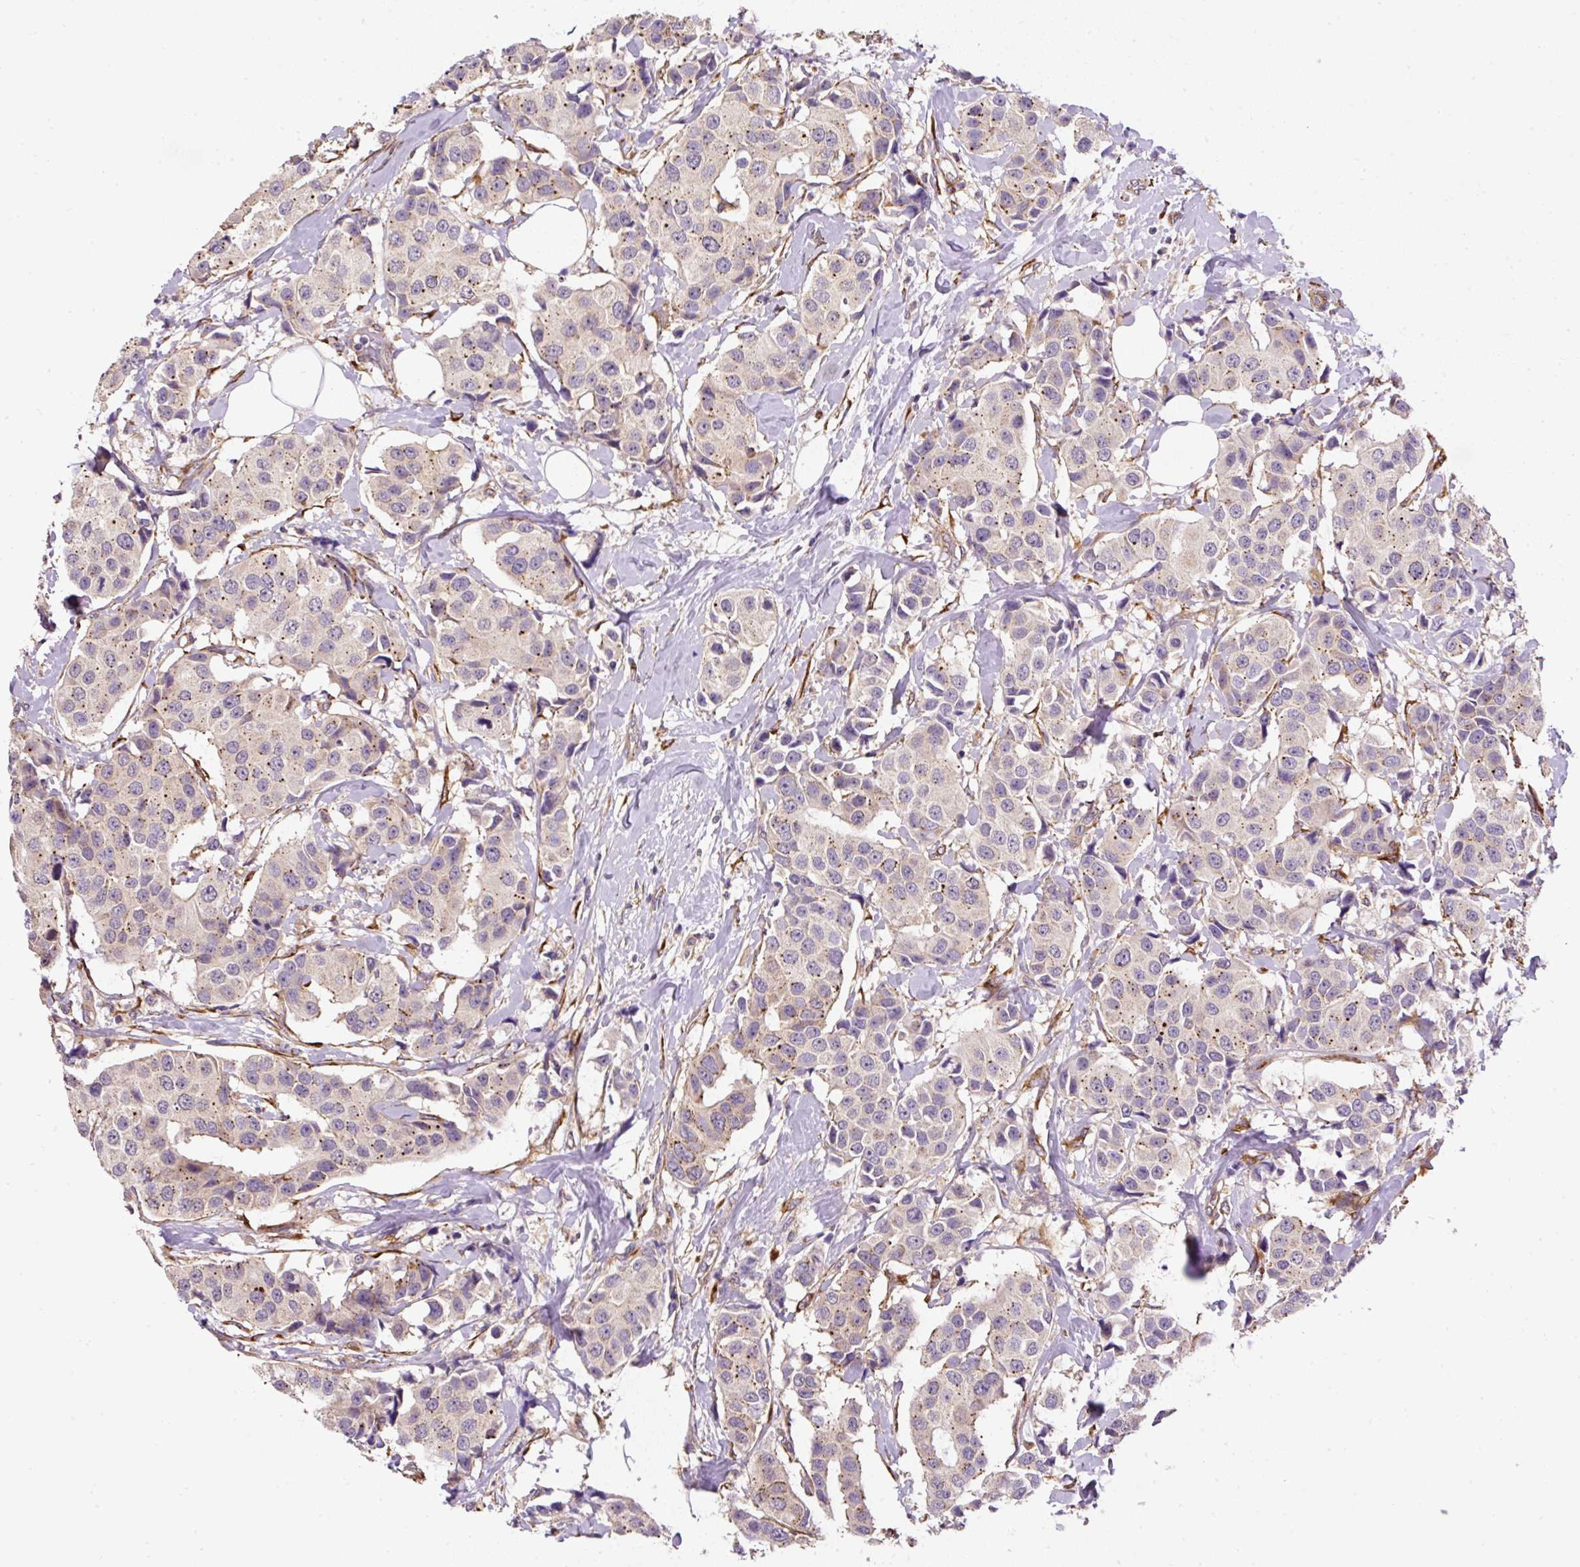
{"staining": {"intensity": "weak", "quantity": "25%-75%", "location": "cytoplasmic/membranous"}, "tissue": "breast cancer", "cell_type": "Tumor cells", "image_type": "cancer", "snomed": [{"axis": "morphology", "description": "Normal tissue, NOS"}, {"axis": "morphology", "description": "Duct carcinoma"}, {"axis": "topography", "description": "Breast"}], "caption": "Tumor cells display weak cytoplasmic/membranous staining in about 25%-75% of cells in invasive ductal carcinoma (breast). Using DAB (brown) and hematoxylin (blue) stains, captured at high magnification using brightfield microscopy.", "gene": "RNF170", "patient": {"sex": "female", "age": 39}}